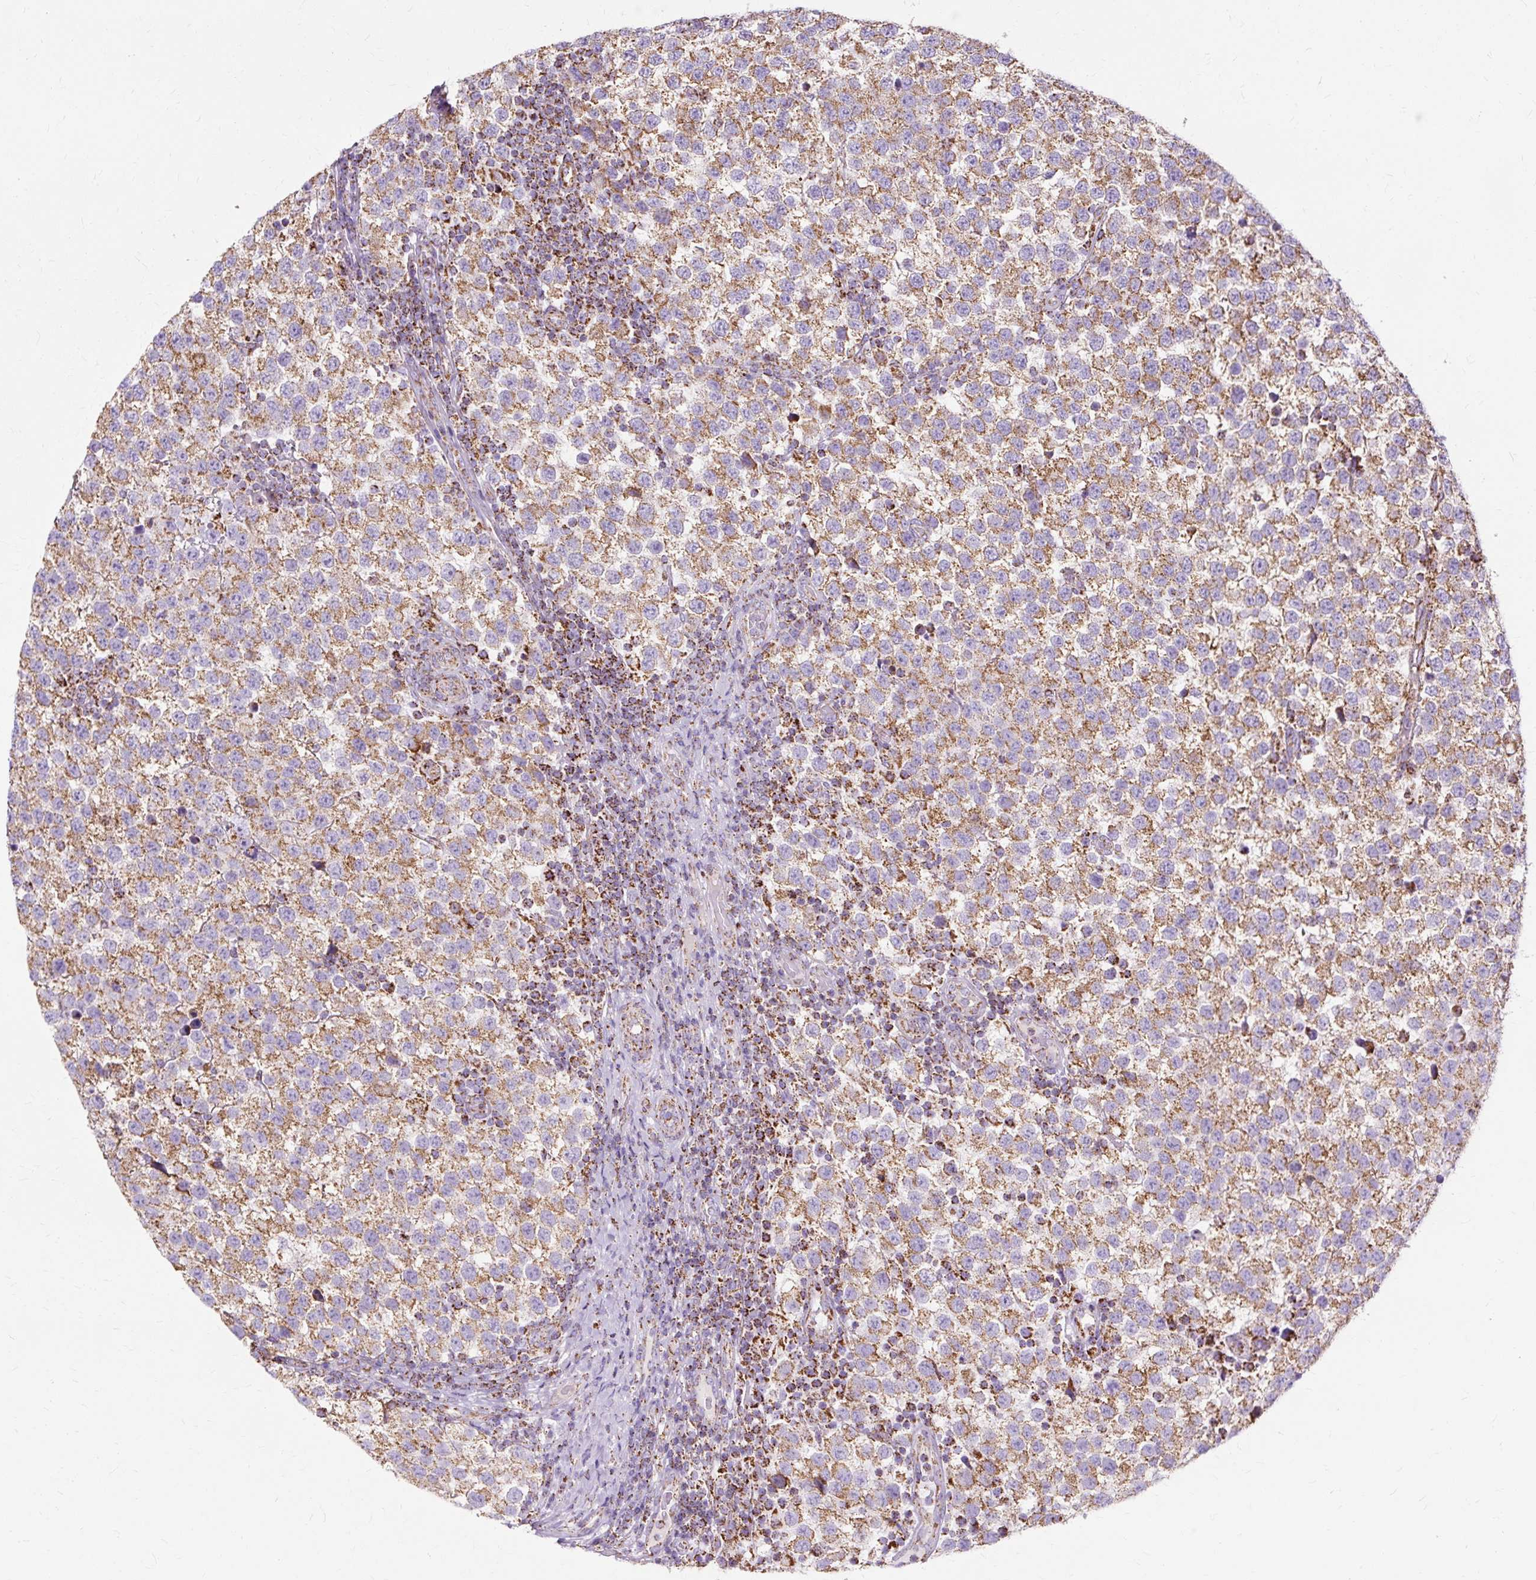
{"staining": {"intensity": "moderate", "quantity": ">75%", "location": "cytoplasmic/membranous"}, "tissue": "testis cancer", "cell_type": "Tumor cells", "image_type": "cancer", "snomed": [{"axis": "morphology", "description": "Seminoma, NOS"}, {"axis": "topography", "description": "Testis"}], "caption": "Immunohistochemistry histopathology image of human testis cancer (seminoma) stained for a protein (brown), which demonstrates medium levels of moderate cytoplasmic/membranous positivity in about >75% of tumor cells.", "gene": "DLAT", "patient": {"sex": "male", "age": 34}}